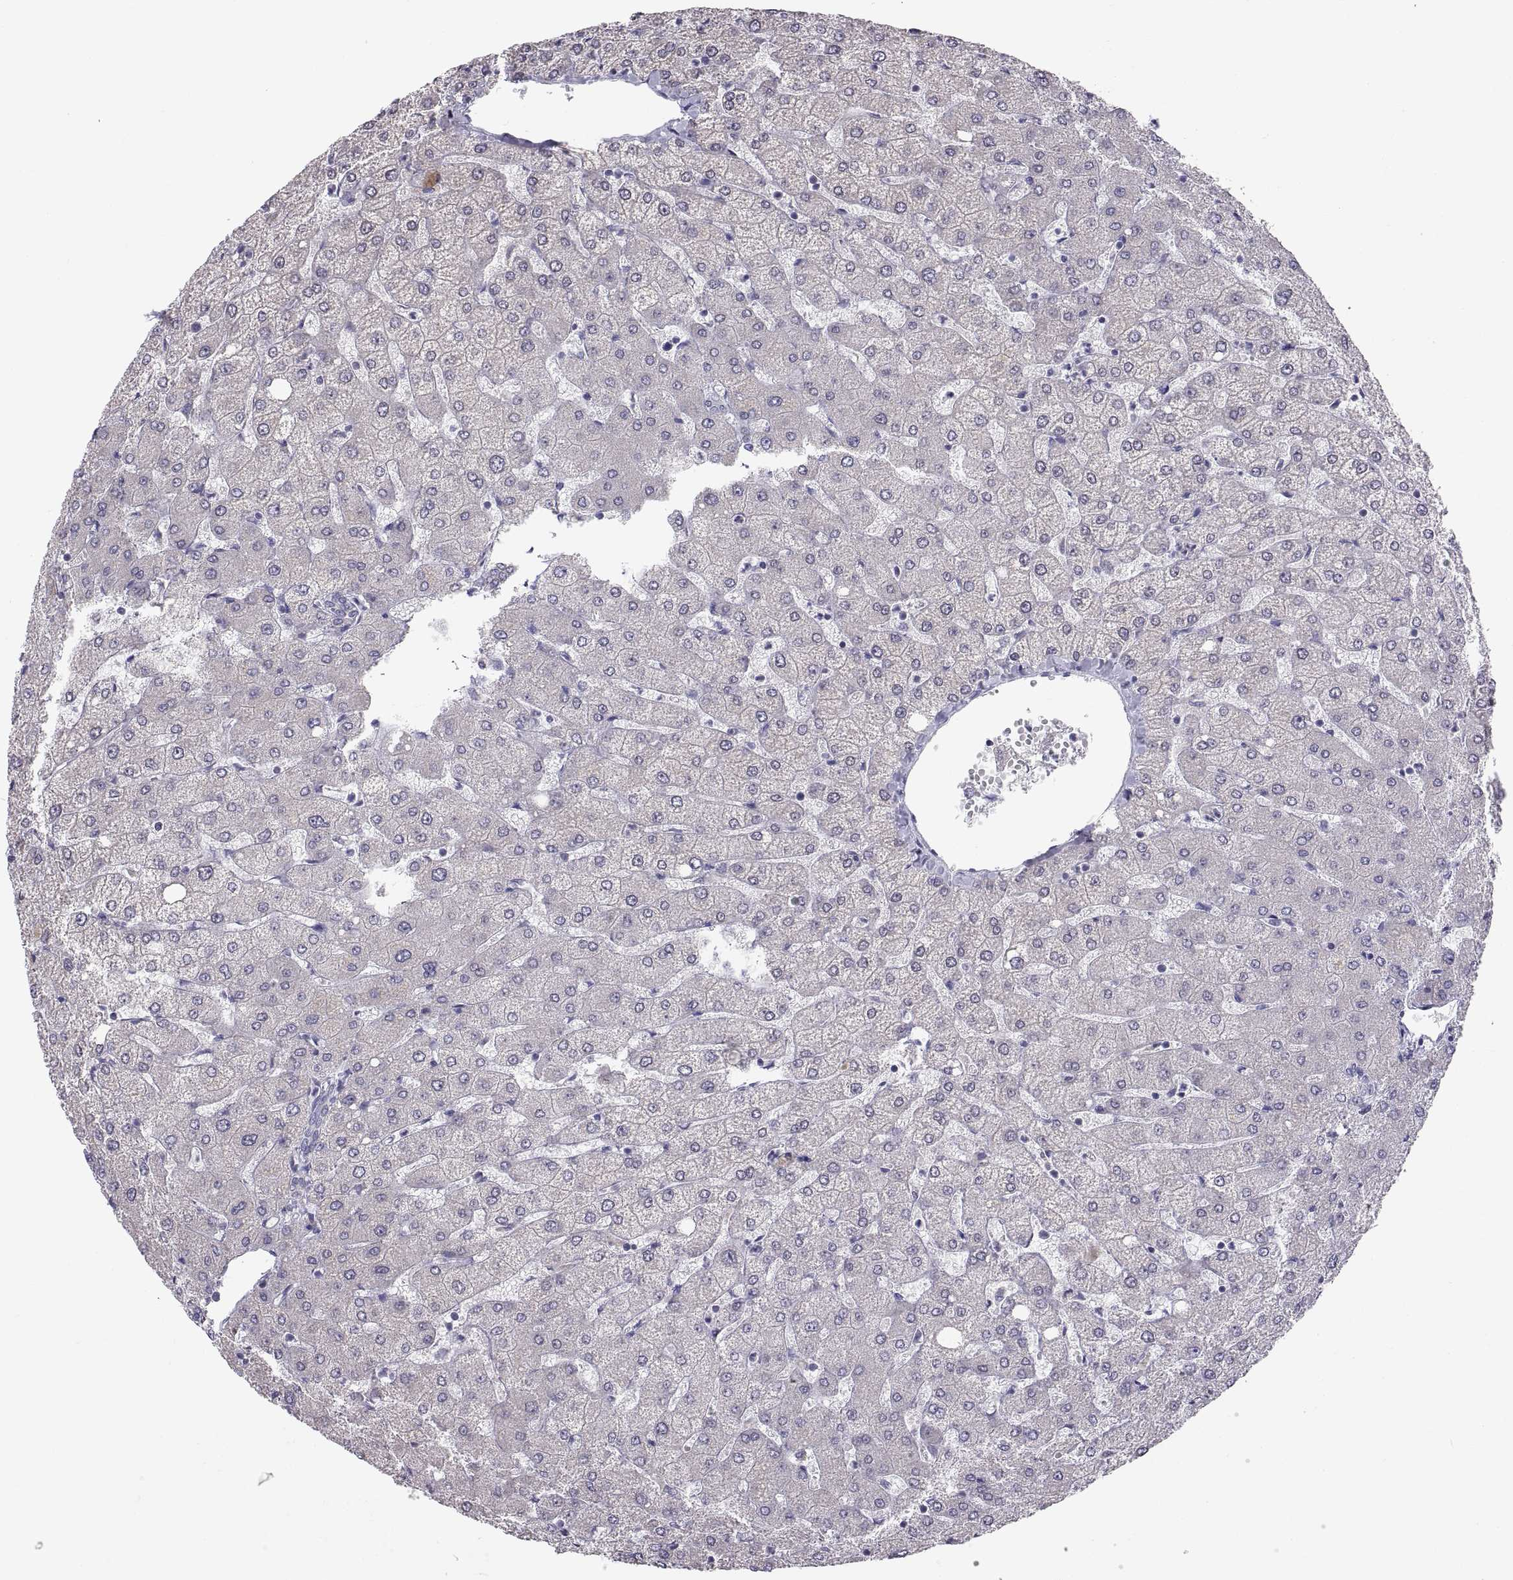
{"staining": {"intensity": "negative", "quantity": "none", "location": "none"}, "tissue": "liver", "cell_type": "Cholangiocytes", "image_type": "normal", "snomed": [{"axis": "morphology", "description": "Normal tissue, NOS"}, {"axis": "topography", "description": "Liver"}], "caption": "Immunohistochemistry of normal liver shows no staining in cholangiocytes.", "gene": "TNNC1", "patient": {"sex": "female", "age": 54}}